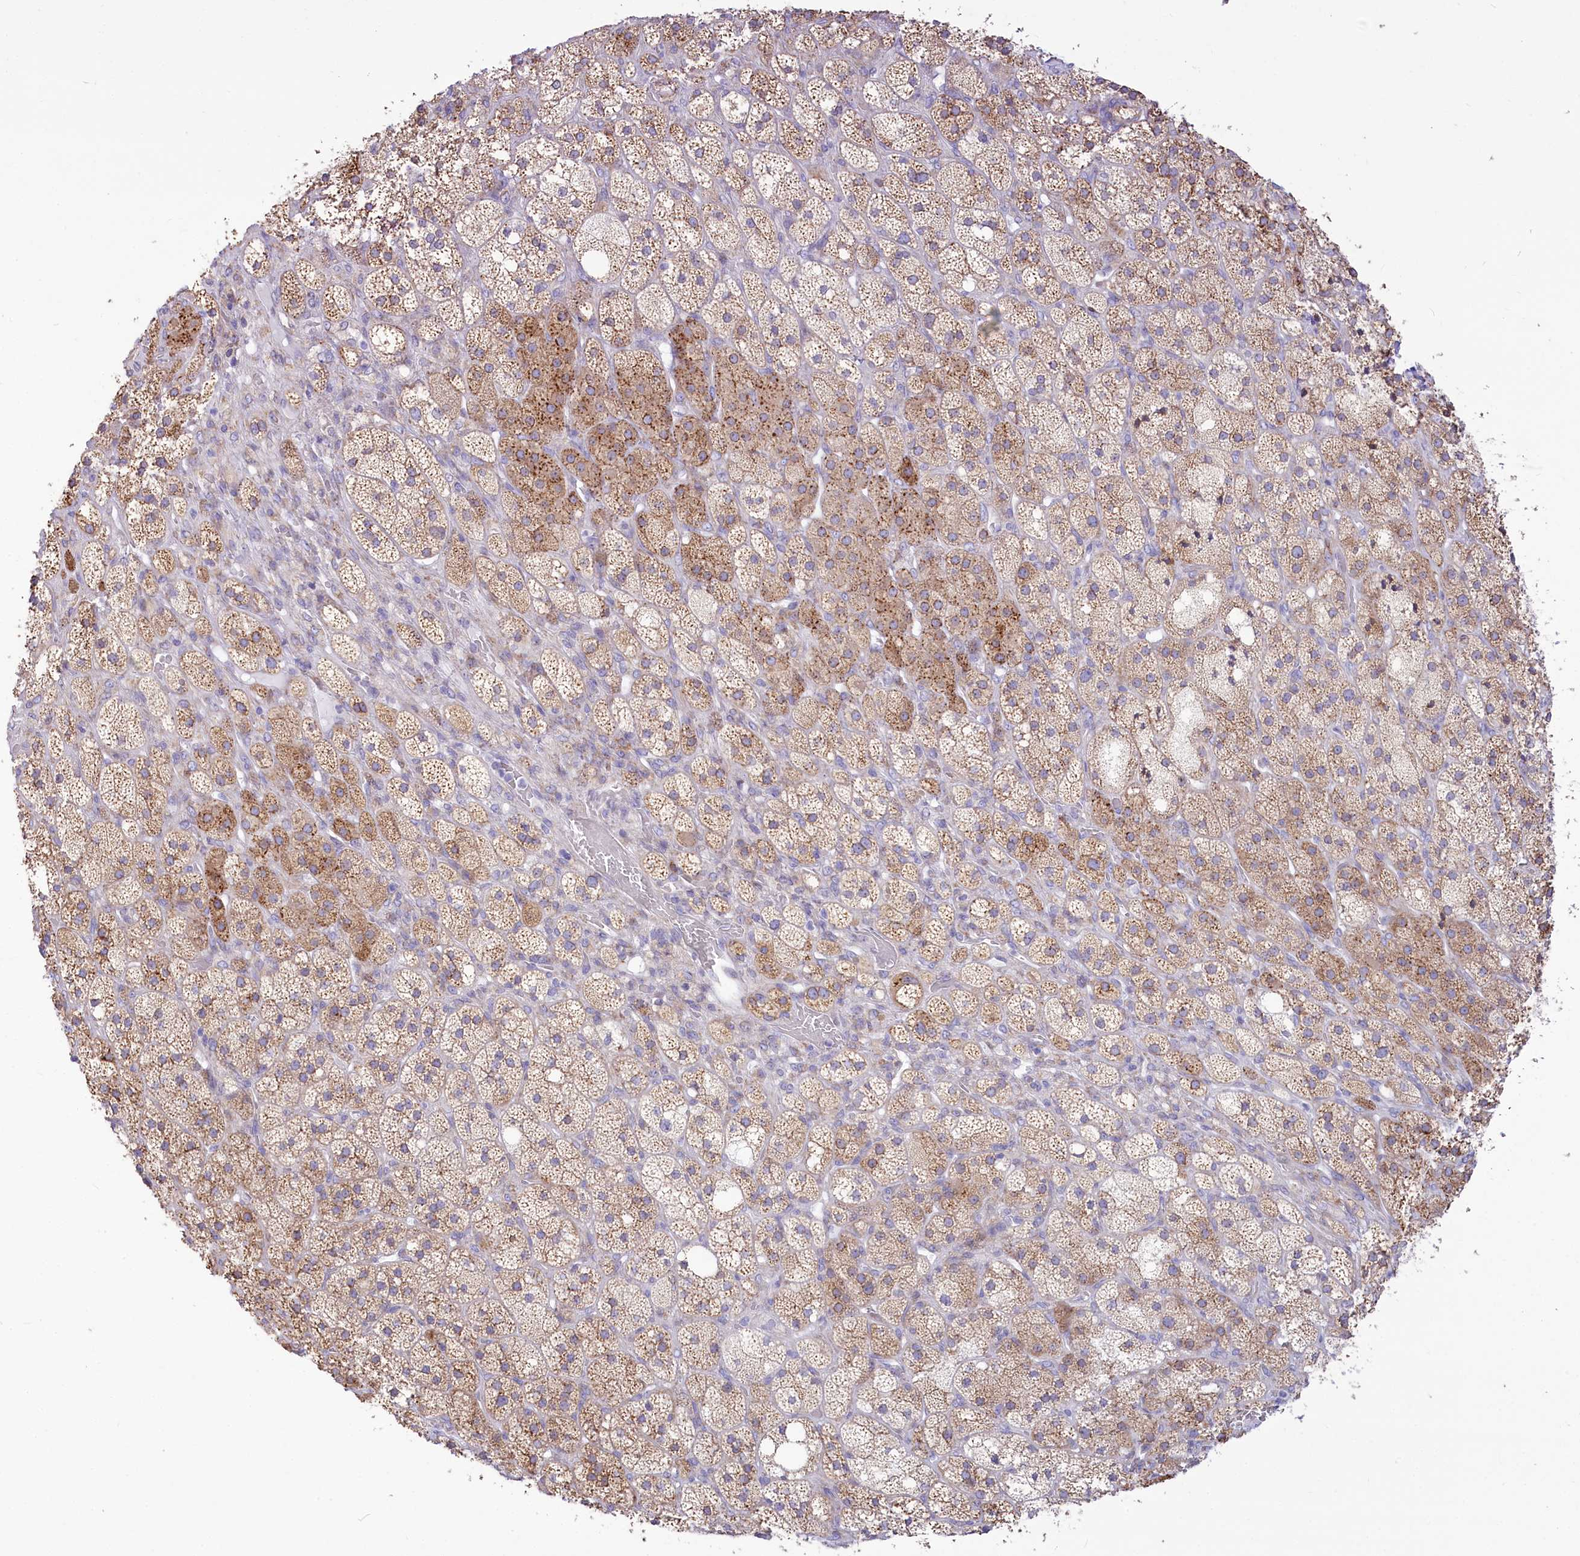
{"staining": {"intensity": "moderate", "quantity": ">75%", "location": "cytoplasmic/membranous"}, "tissue": "adrenal gland", "cell_type": "Glandular cells", "image_type": "normal", "snomed": [{"axis": "morphology", "description": "Normal tissue, NOS"}, {"axis": "topography", "description": "Adrenal gland"}], "caption": "Immunohistochemistry of normal human adrenal gland exhibits medium levels of moderate cytoplasmic/membranous staining in approximately >75% of glandular cells.", "gene": "STT3B", "patient": {"sex": "male", "age": 61}}